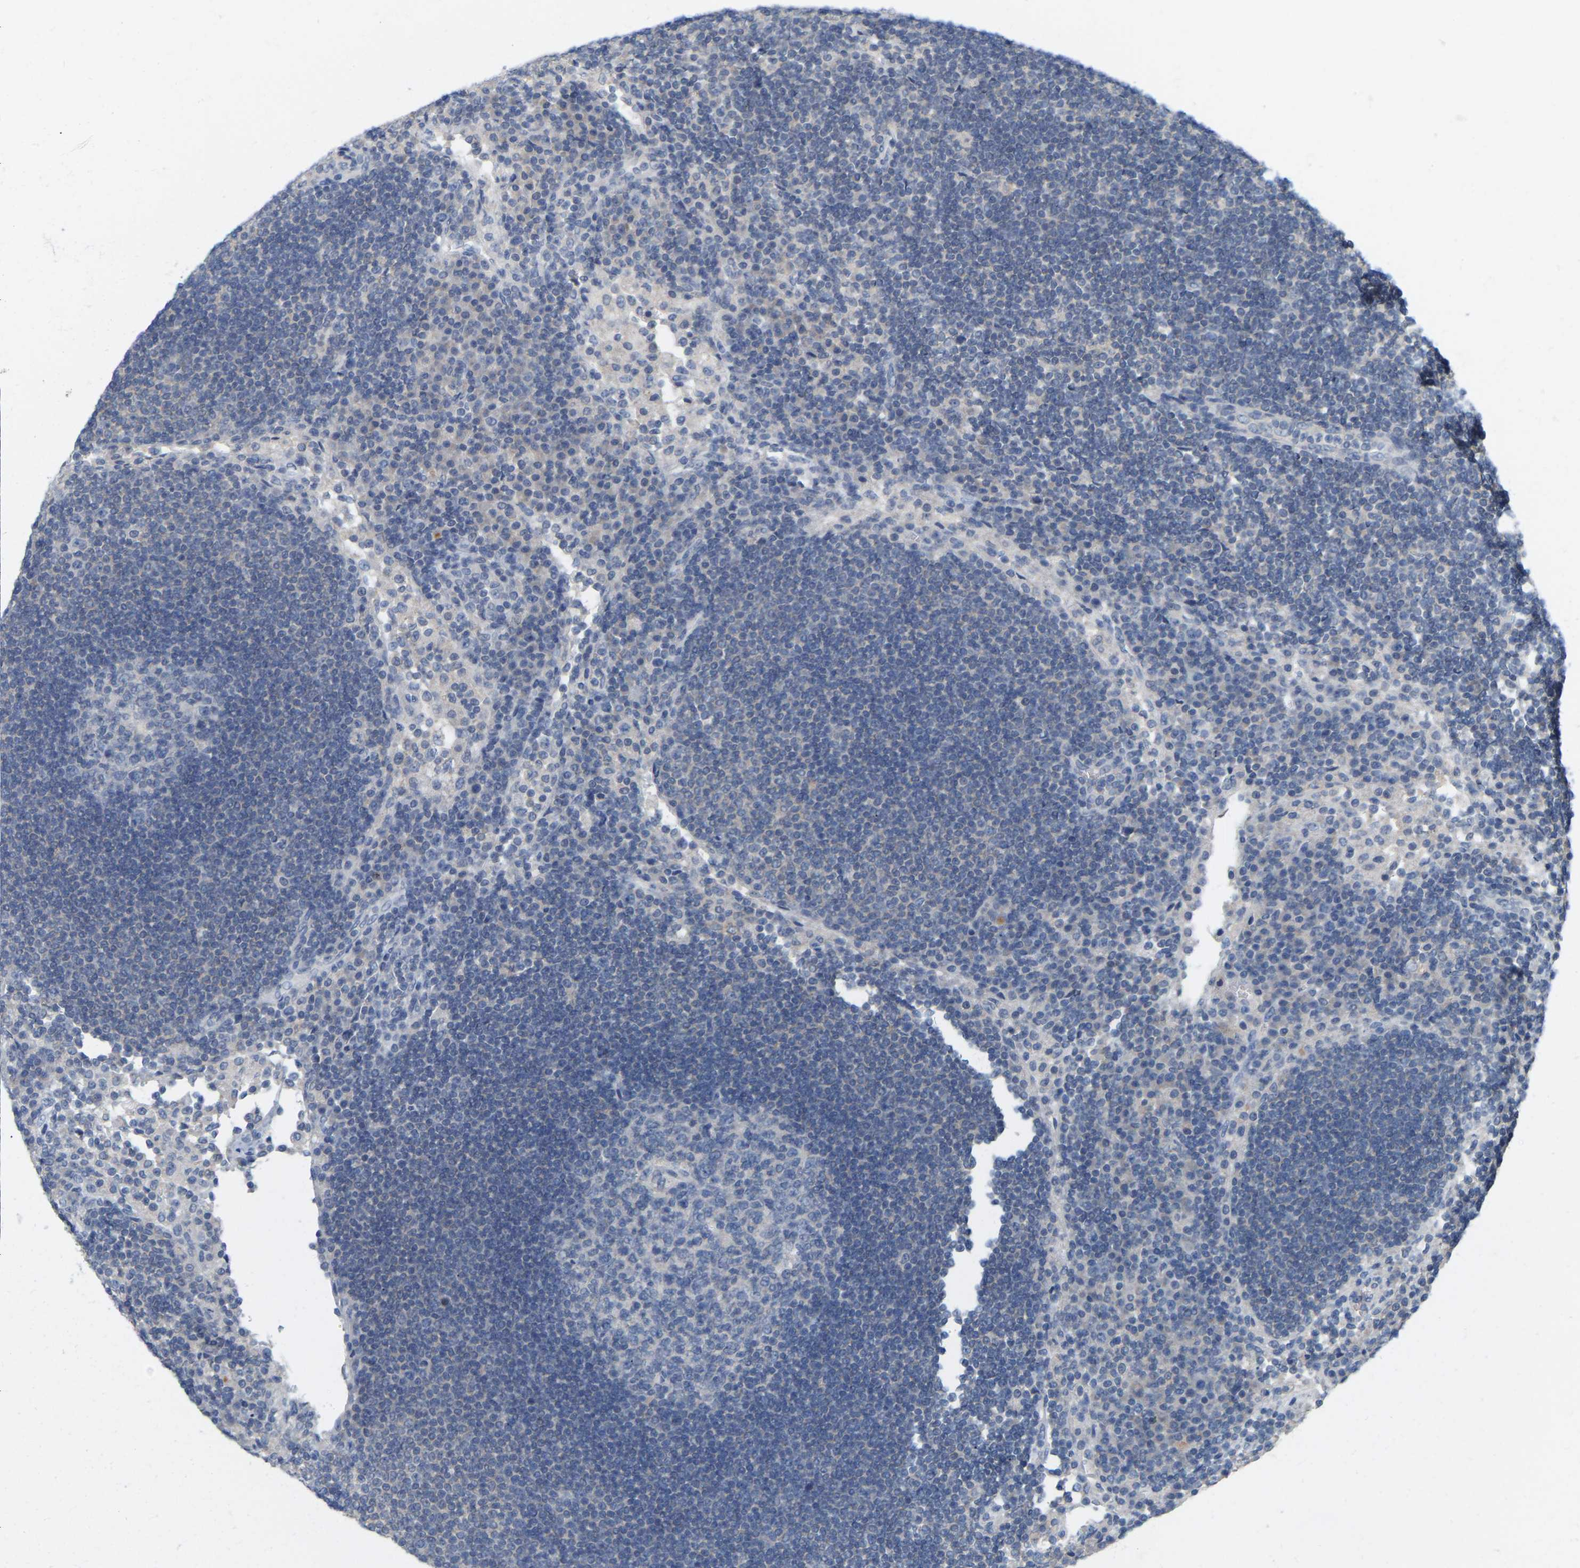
{"staining": {"intensity": "negative", "quantity": "none", "location": "none"}, "tissue": "lymph node", "cell_type": "Germinal center cells", "image_type": "normal", "snomed": [{"axis": "morphology", "description": "Normal tissue, NOS"}, {"axis": "topography", "description": "Lymph node"}], "caption": "This is a micrograph of immunohistochemistry (IHC) staining of benign lymph node, which shows no expression in germinal center cells. (DAB (3,3'-diaminobenzidine) immunohistochemistry (IHC) visualized using brightfield microscopy, high magnification).", "gene": "WIPI2", "patient": {"sex": "female", "age": 53}}